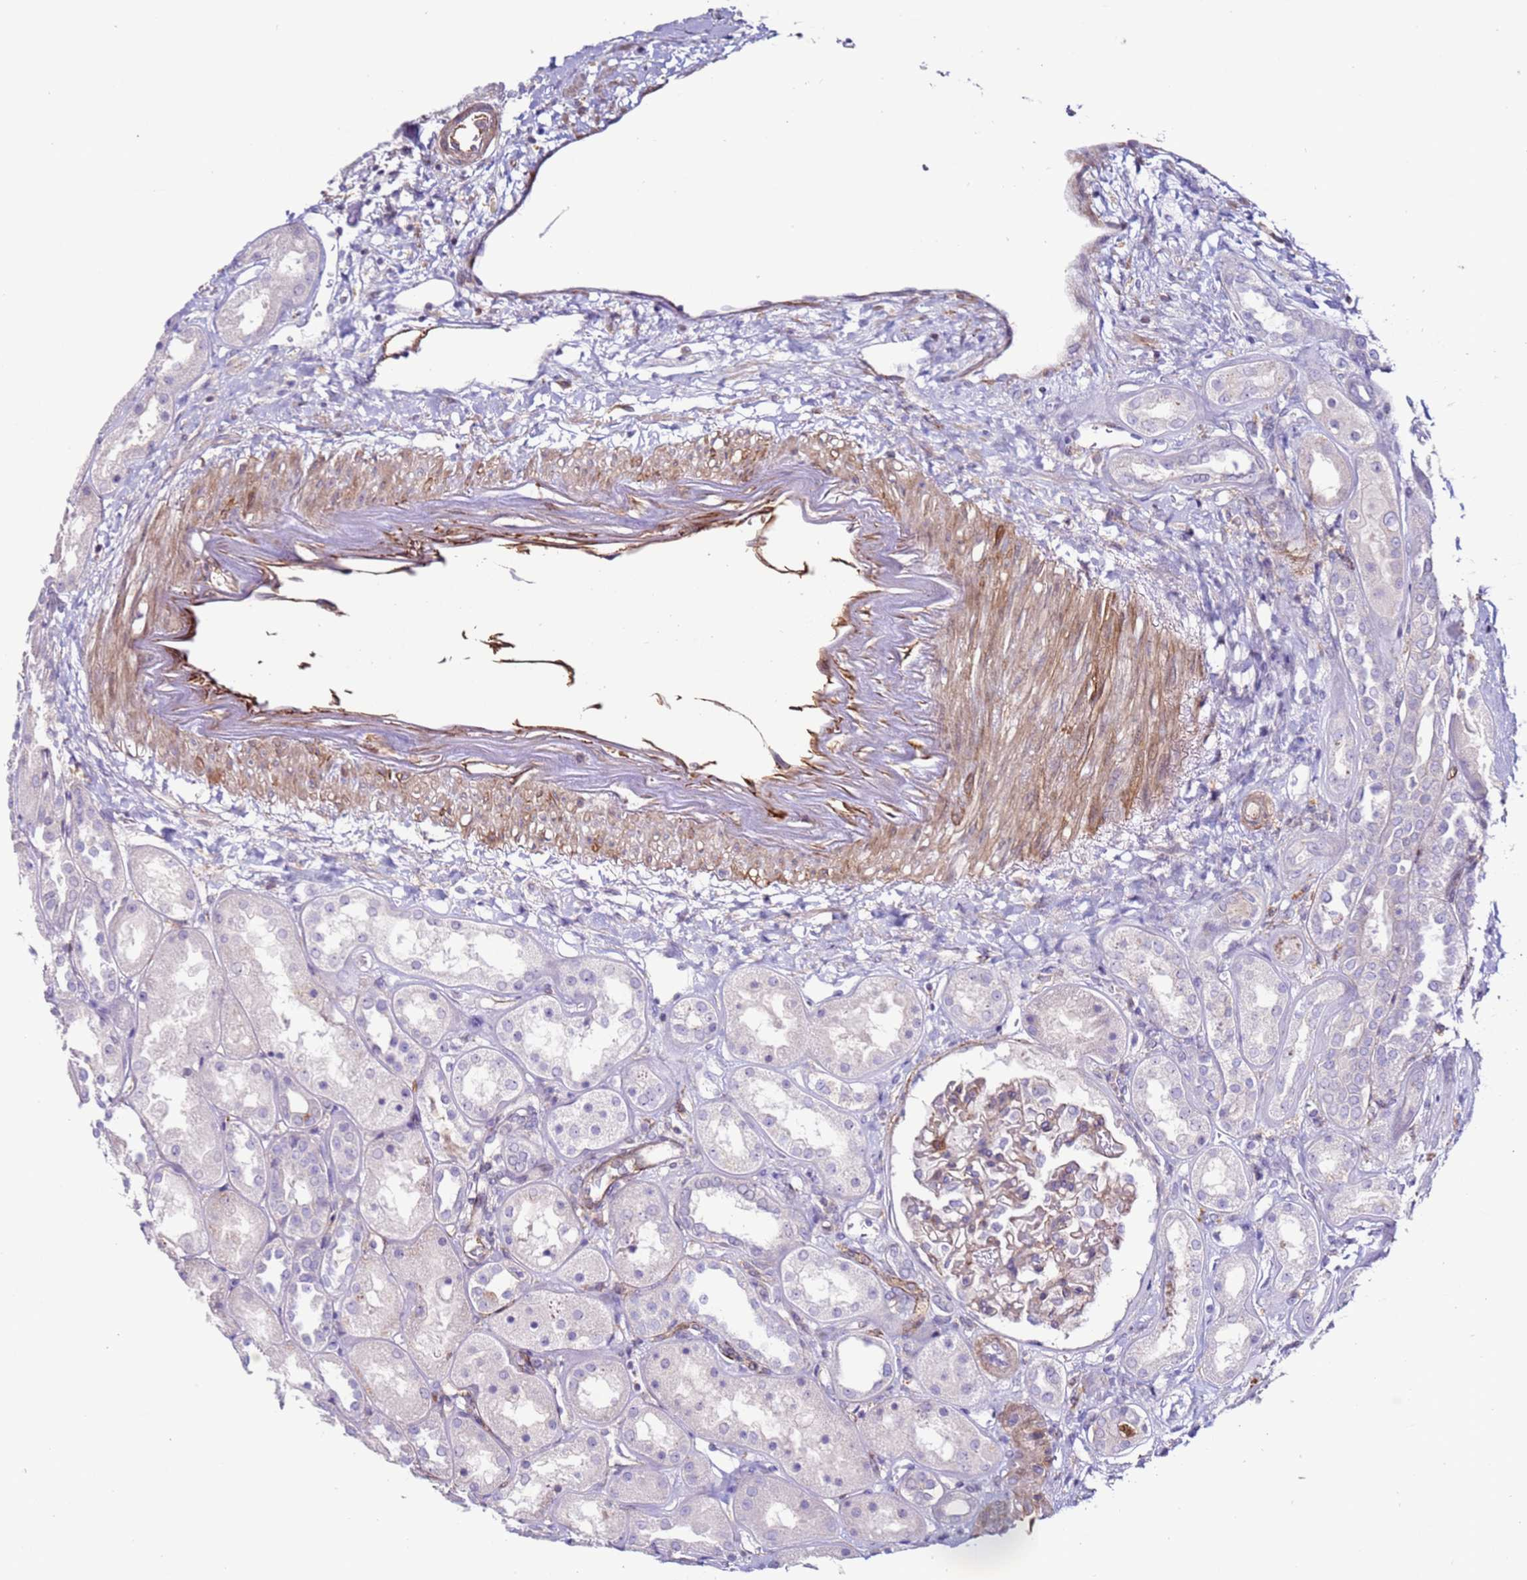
{"staining": {"intensity": "weak", "quantity": "25%-75%", "location": "cytoplasmic/membranous"}, "tissue": "kidney", "cell_type": "Cells in glomeruli", "image_type": "normal", "snomed": [{"axis": "morphology", "description": "Normal tissue, NOS"}, {"axis": "topography", "description": "Kidney"}], "caption": "Kidney stained with immunohistochemistry (IHC) demonstrates weak cytoplasmic/membranous staining in about 25%-75% of cells in glomeruli. Nuclei are stained in blue.", "gene": "CLEC4M", "patient": {"sex": "male", "age": 70}}